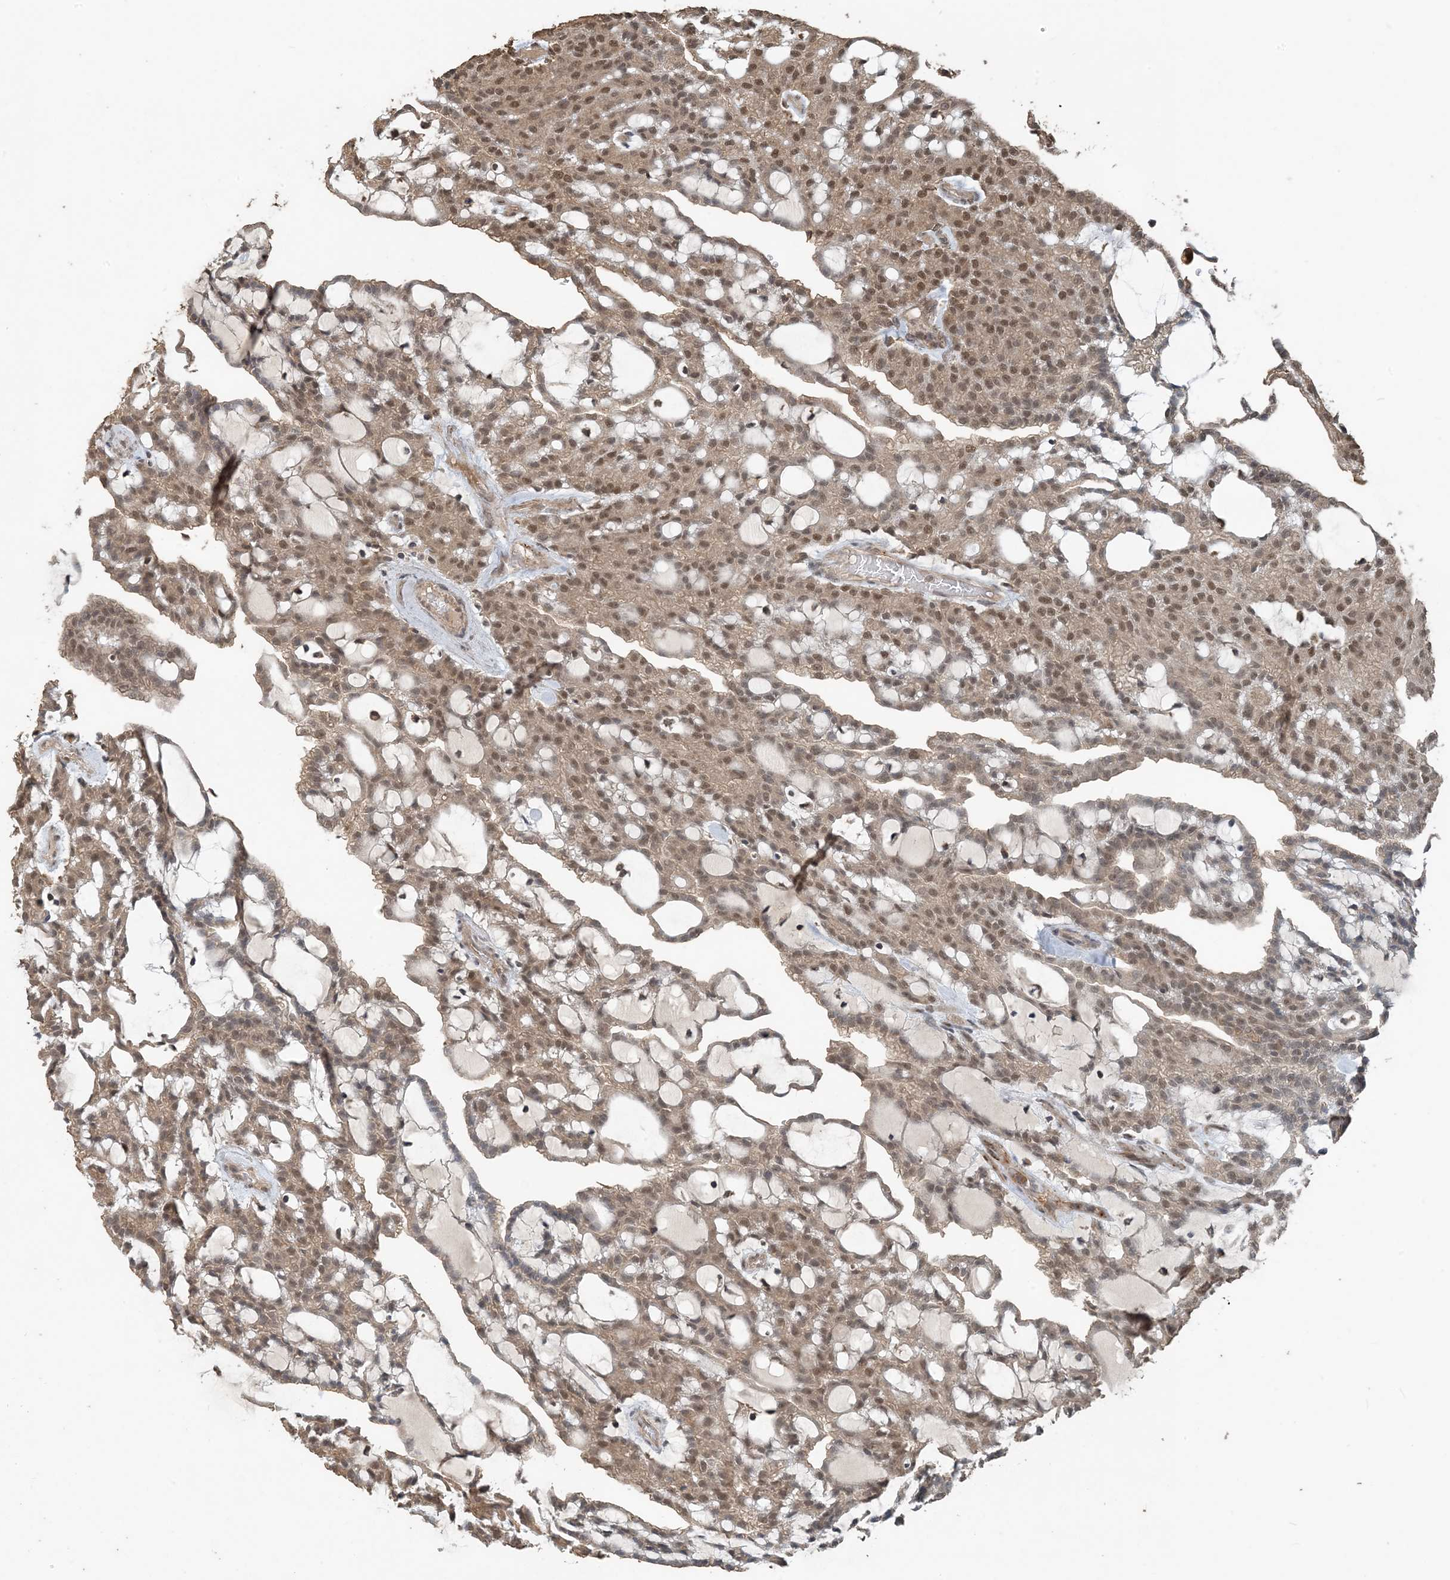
{"staining": {"intensity": "moderate", "quantity": ">75%", "location": "cytoplasmic/membranous,nuclear"}, "tissue": "renal cancer", "cell_type": "Tumor cells", "image_type": "cancer", "snomed": [{"axis": "morphology", "description": "Adenocarcinoma, NOS"}, {"axis": "topography", "description": "Kidney"}], "caption": "Renal cancer (adenocarcinoma) was stained to show a protein in brown. There is medium levels of moderate cytoplasmic/membranous and nuclear staining in about >75% of tumor cells.", "gene": "ZC3H12A", "patient": {"sex": "male", "age": 63}}